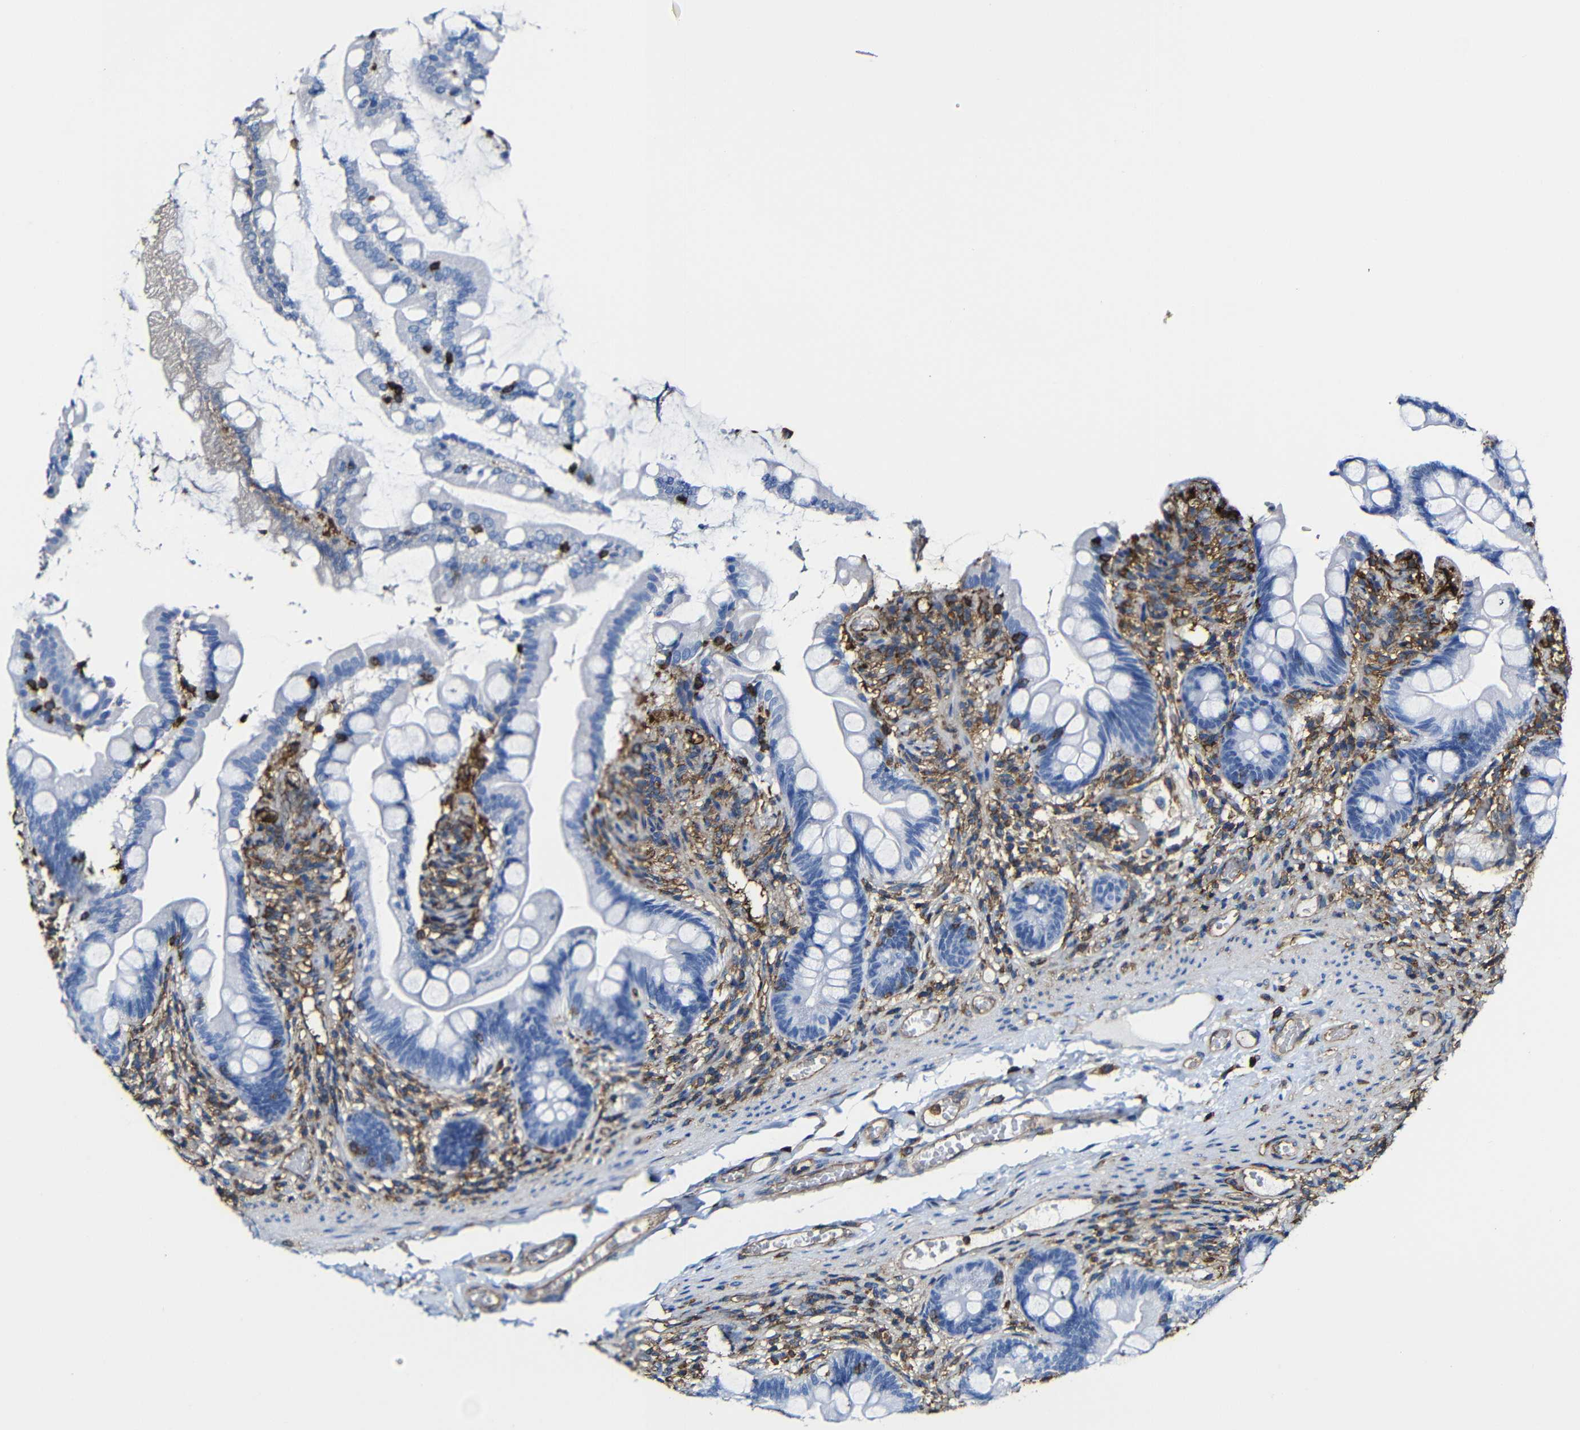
{"staining": {"intensity": "negative", "quantity": "none", "location": "none"}, "tissue": "small intestine", "cell_type": "Glandular cells", "image_type": "normal", "snomed": [{"axis": "morphology", "description": "Normal tissue, NOS"}, {"axis": "topography", "description": "Small intestine"}], "caption": "This is an IHC micrograph of unremarkable human small intestine. There is no staining in glandular cells.", "gene": "MSN", "patient": {"sex": "female", "age": 56}}